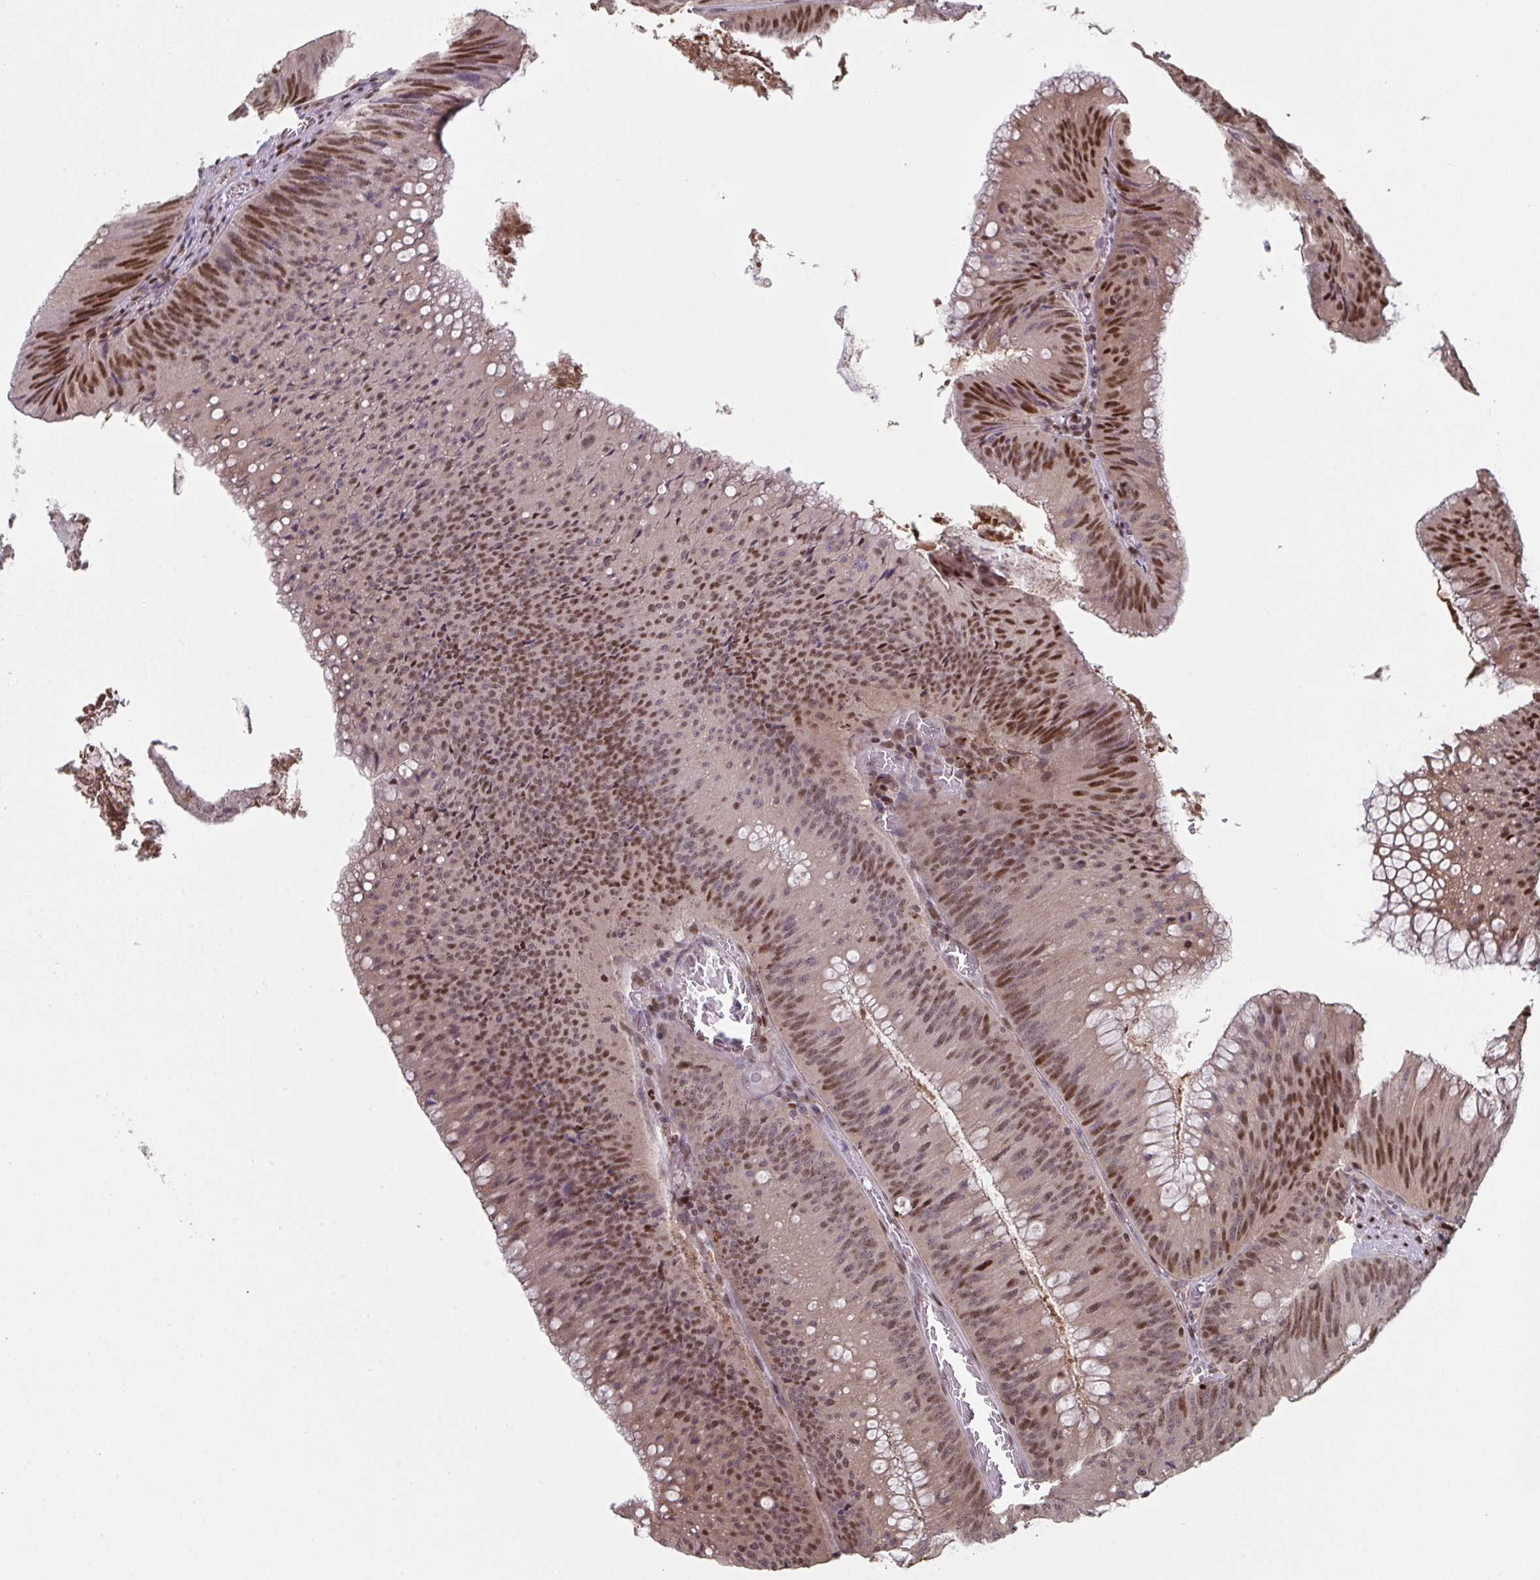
{"staining": {"intensity": "strong", "quantity": ">75%", "location": "nuclear"}, "tissue": "colorectal cancer", "cell_type": "Tumor cells", "image_type": "cancer", "snomed": [{"axis": "morphology", "description": "Adenocarcinoma, NOS"}, {"axis": "topography", "description": "Rectum"}], "caption": "Tumor cells display high levels of strong nuclear expression in approximately >75% of cells in human adenocarcinoma (colorectal).", "gene": "ACD", "patient": {"sex": "female", "age": 72}}